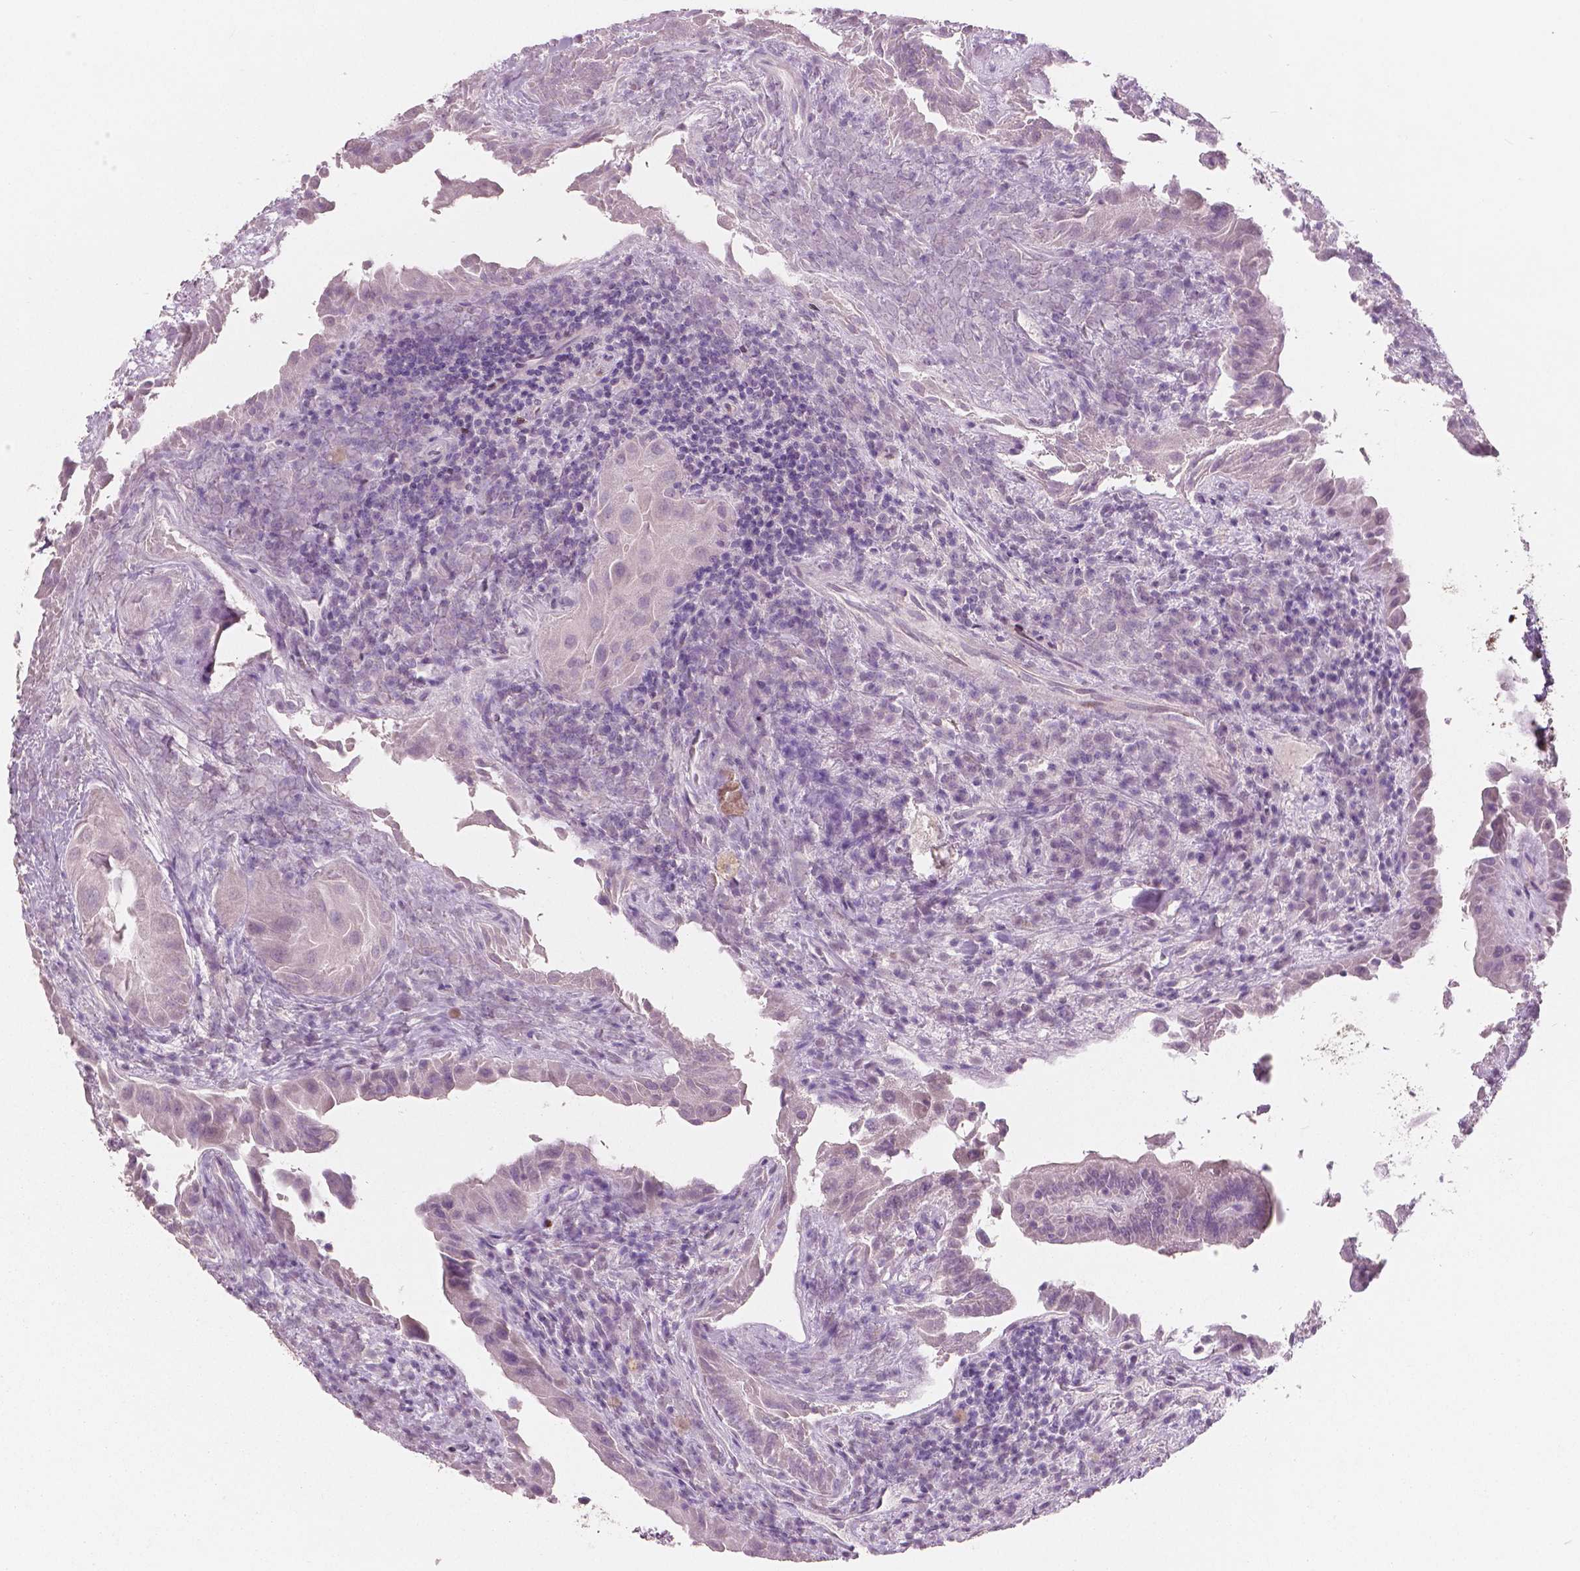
{"staining": {"intensity": "negative", "quantity": "none", "location": "none"}, "tissue": "thyroid cancer", "cell_type": "Tumor cells", "image_type": "cancer", "snomed": [{"axis": "morphology", "description": "Papillary adenocarcinoma, NOS"}, {"axis": "topography", "description": "Thyroid gland"}], "caption": "Immunohistochemistry of papillary adenocarcinoma (thyroid) exhibits no staining in tumor cells.", "gene": "BRD4", "patient": {"sex": "female", "age": 37}}